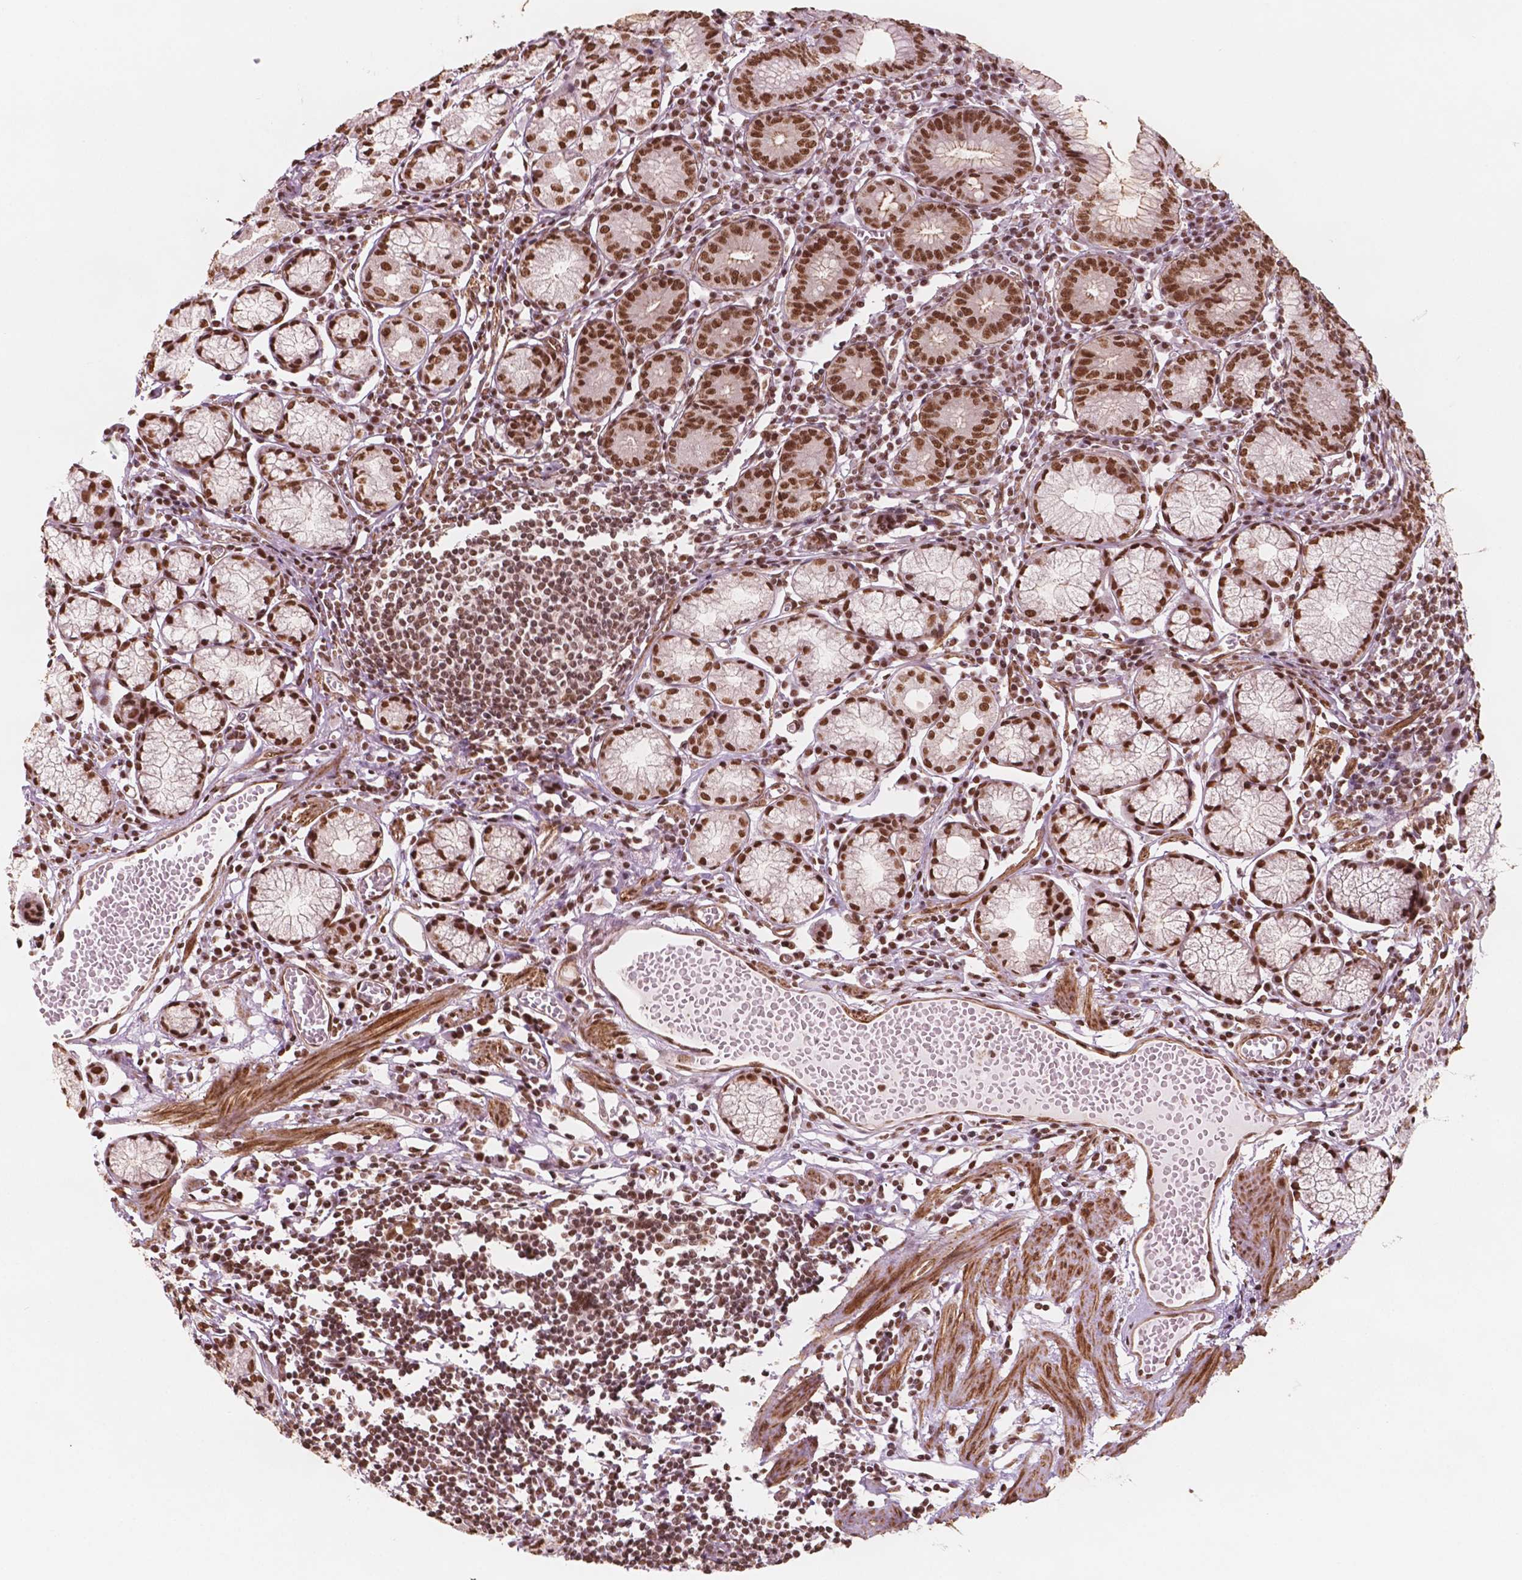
{"staining": {"intensity": "strong", "quantity": ">75%", "location": "nuclear"}, "tissue": "stomach", "cell_type": "Glandular cells", "image_type": "normal", "snomed": [{"axis": "morphology", "description": "Normal tissue, NOS"}, {"axis": "topography", "description": "Stomach"}], "caption": "The histopathology image demonstrates a brown stain indicating the presence of a protein in the nuclear of glandular cells in stomach. The staining was performed using DAB (3,3'-diaminobenzidine), with brown indicating positive protein expression. Nuclei are stained blue with hematoxylin.", "gene": "GTF3C5", "patient": {"sex": "male", "age": 55}}